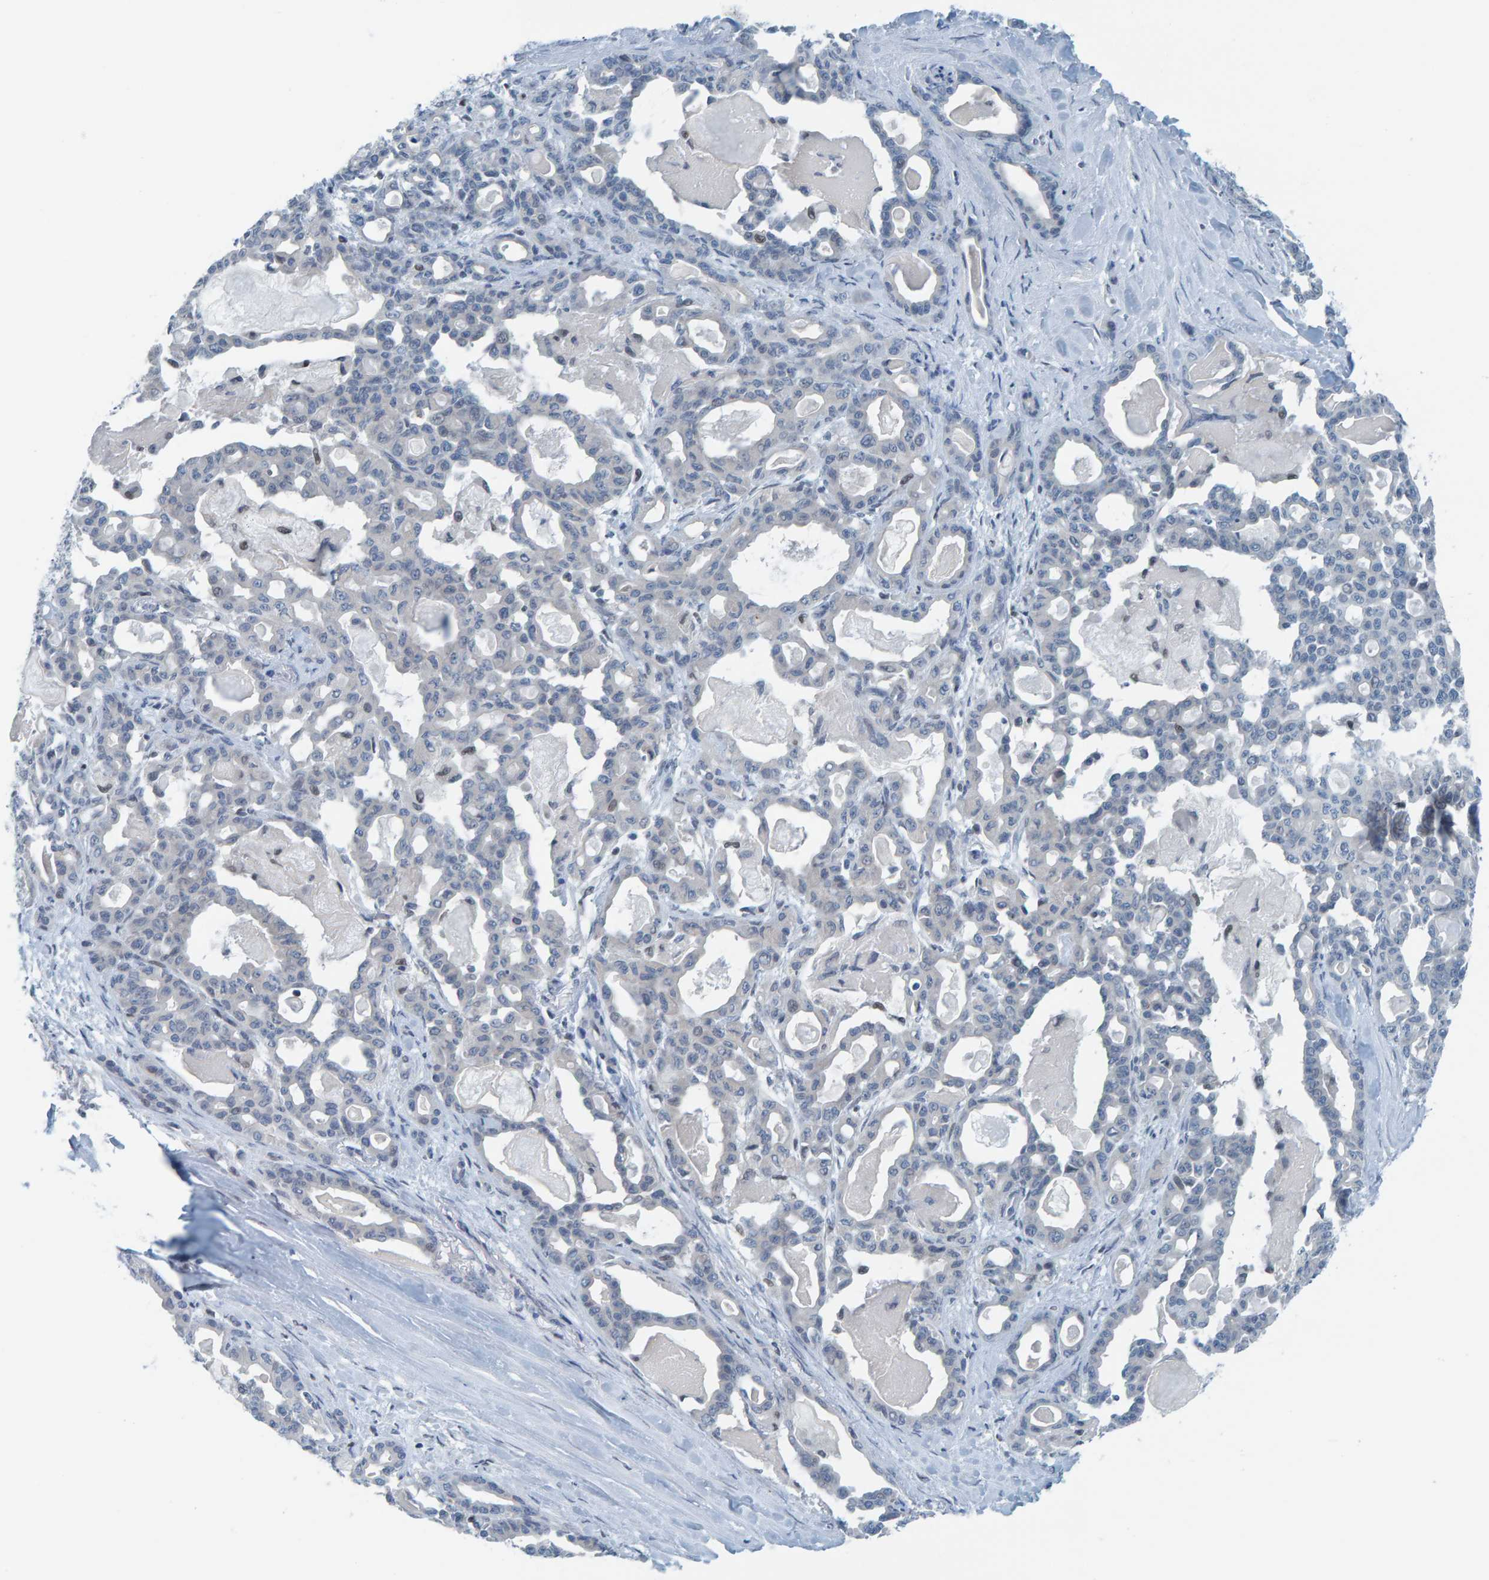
{"staining": {"intensity": "negative", "quantity": "none", "location": "none"}, "tissue": "pancreatic cancer", "cell_type": "Tumor cells", "image_type": "cancer", "snomed": [{"axis": "morphology", "description": "Adenocarcinoma, NOS"}, {"axis": "topography", "description": "Pancreas"}], "caption": "High magnification brightfield microscopy of pancreatic adenocarcinoma stained with DAB (brown) and counterstained with hematoxylin (blue): tumor cells show no significant staining.", "gene": "CNP", "patient": {"sex": "male", "age": 63}}